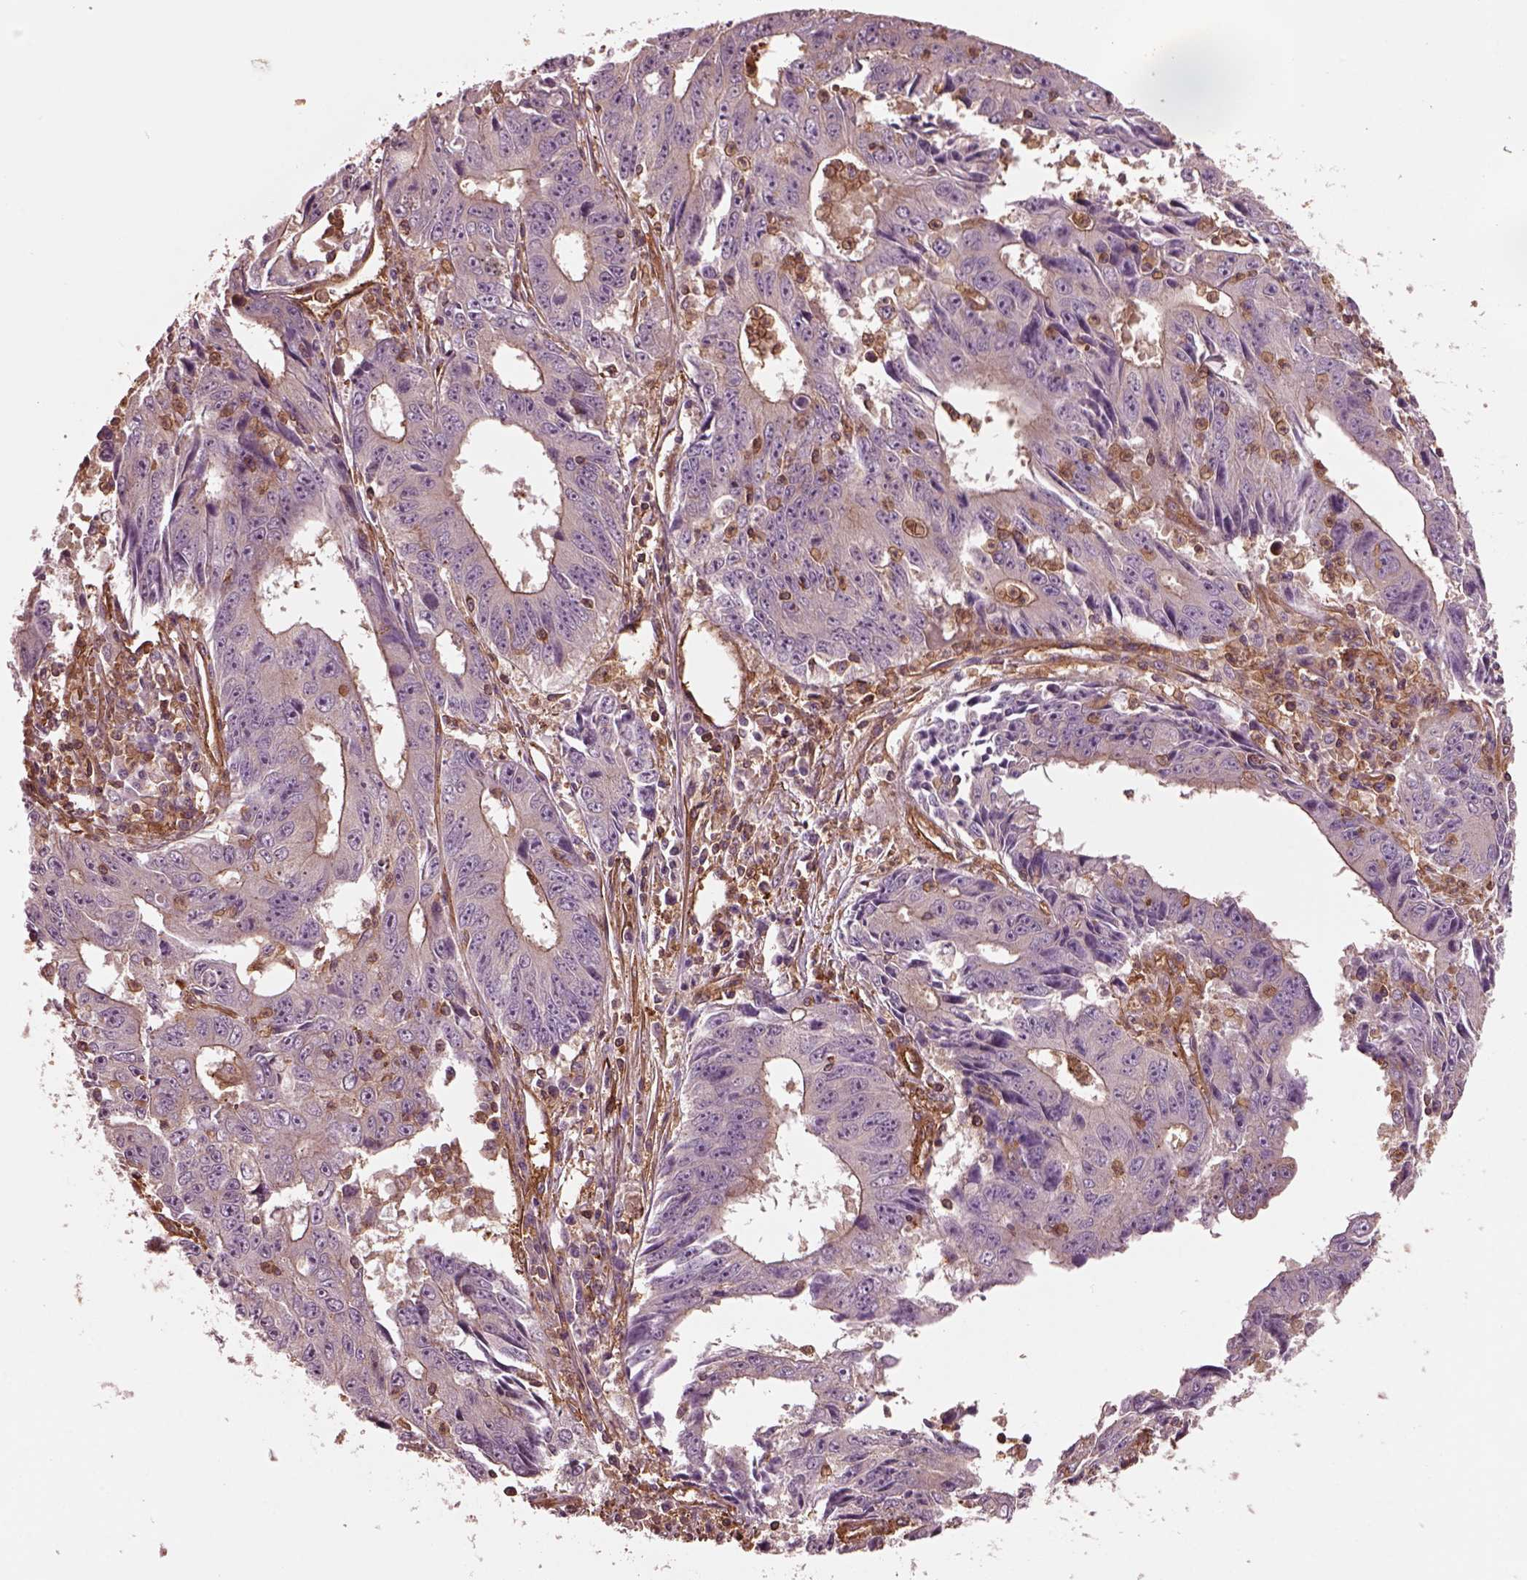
{"staining": {"intensity": "weak", "quantity": "<25%", "location": "cytoplasmic/membranous"}, "tissue": "liver cancer", "cell_type": "Tumor cells", "image_type": "cancer", "snomed": [{"axis": "morphology", "description": "Cholangiocarcinoma"}, {"axis": "topography", "description": "Liver"}], "caption": "This is a histopathology image of immunohistochemistry (IHC) staining of liver cholangiocarcinoma, which shows no staining in tumor cells.", "gene": "MYL6", "patient": {"sex": "male", "age": 65}}